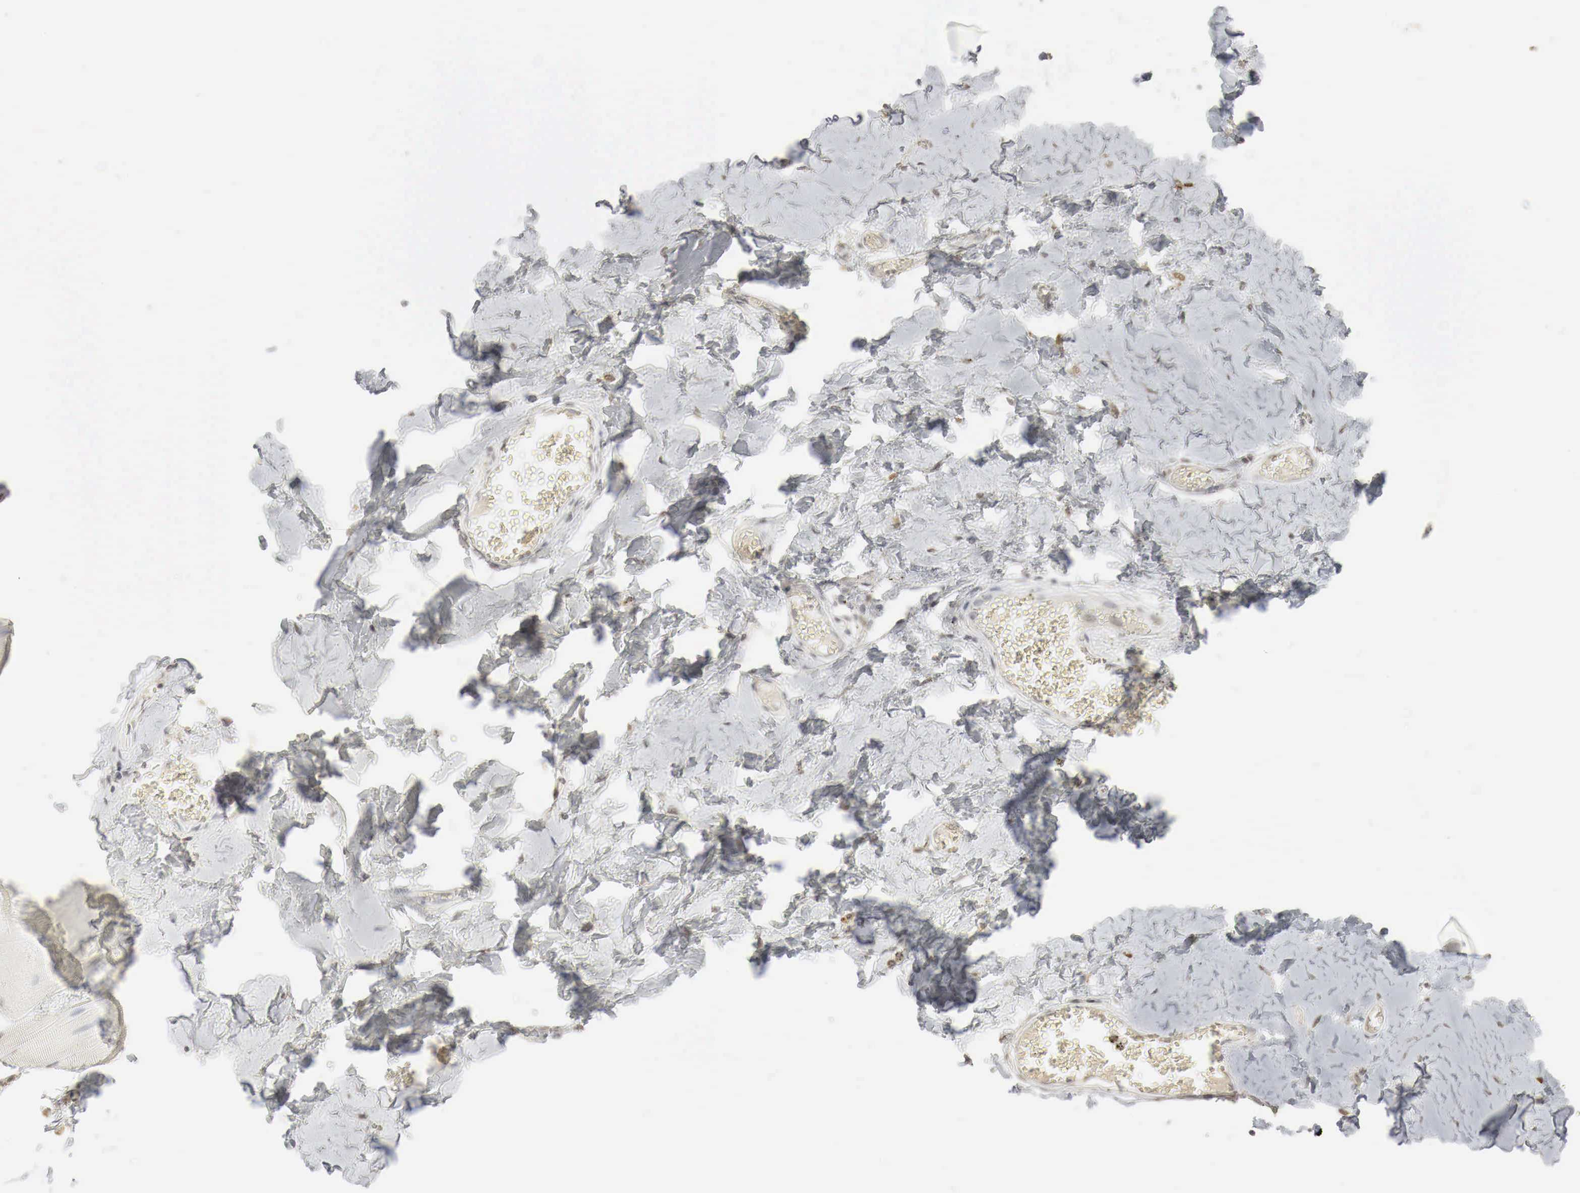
{"staining": {"intensity": "moderate", "quantity": ">75%", "location": "cytoplasmic/membranous"}, "tissue": "adipose tissue", "cell_type": "Adipocytes", "image_type": "normal", "snomed": [{"axis": "morphology", "description": "Normal tissue, NOS"}, {"axis": "morphology", "description": "Sarcoma, NOS"}, {"axis": "topography", "description": "Skin"}, {"axis": "topography", "description": "Soft tissue"}], "caption": "Immunohistochemical staining of unremarkable adipose tissue displays moderate cytoplasmic/membranous protein expression in approximately >75% of adipocytes.", "gene": "ERBB4", "patient": {"sex": "female", "age": 51}}